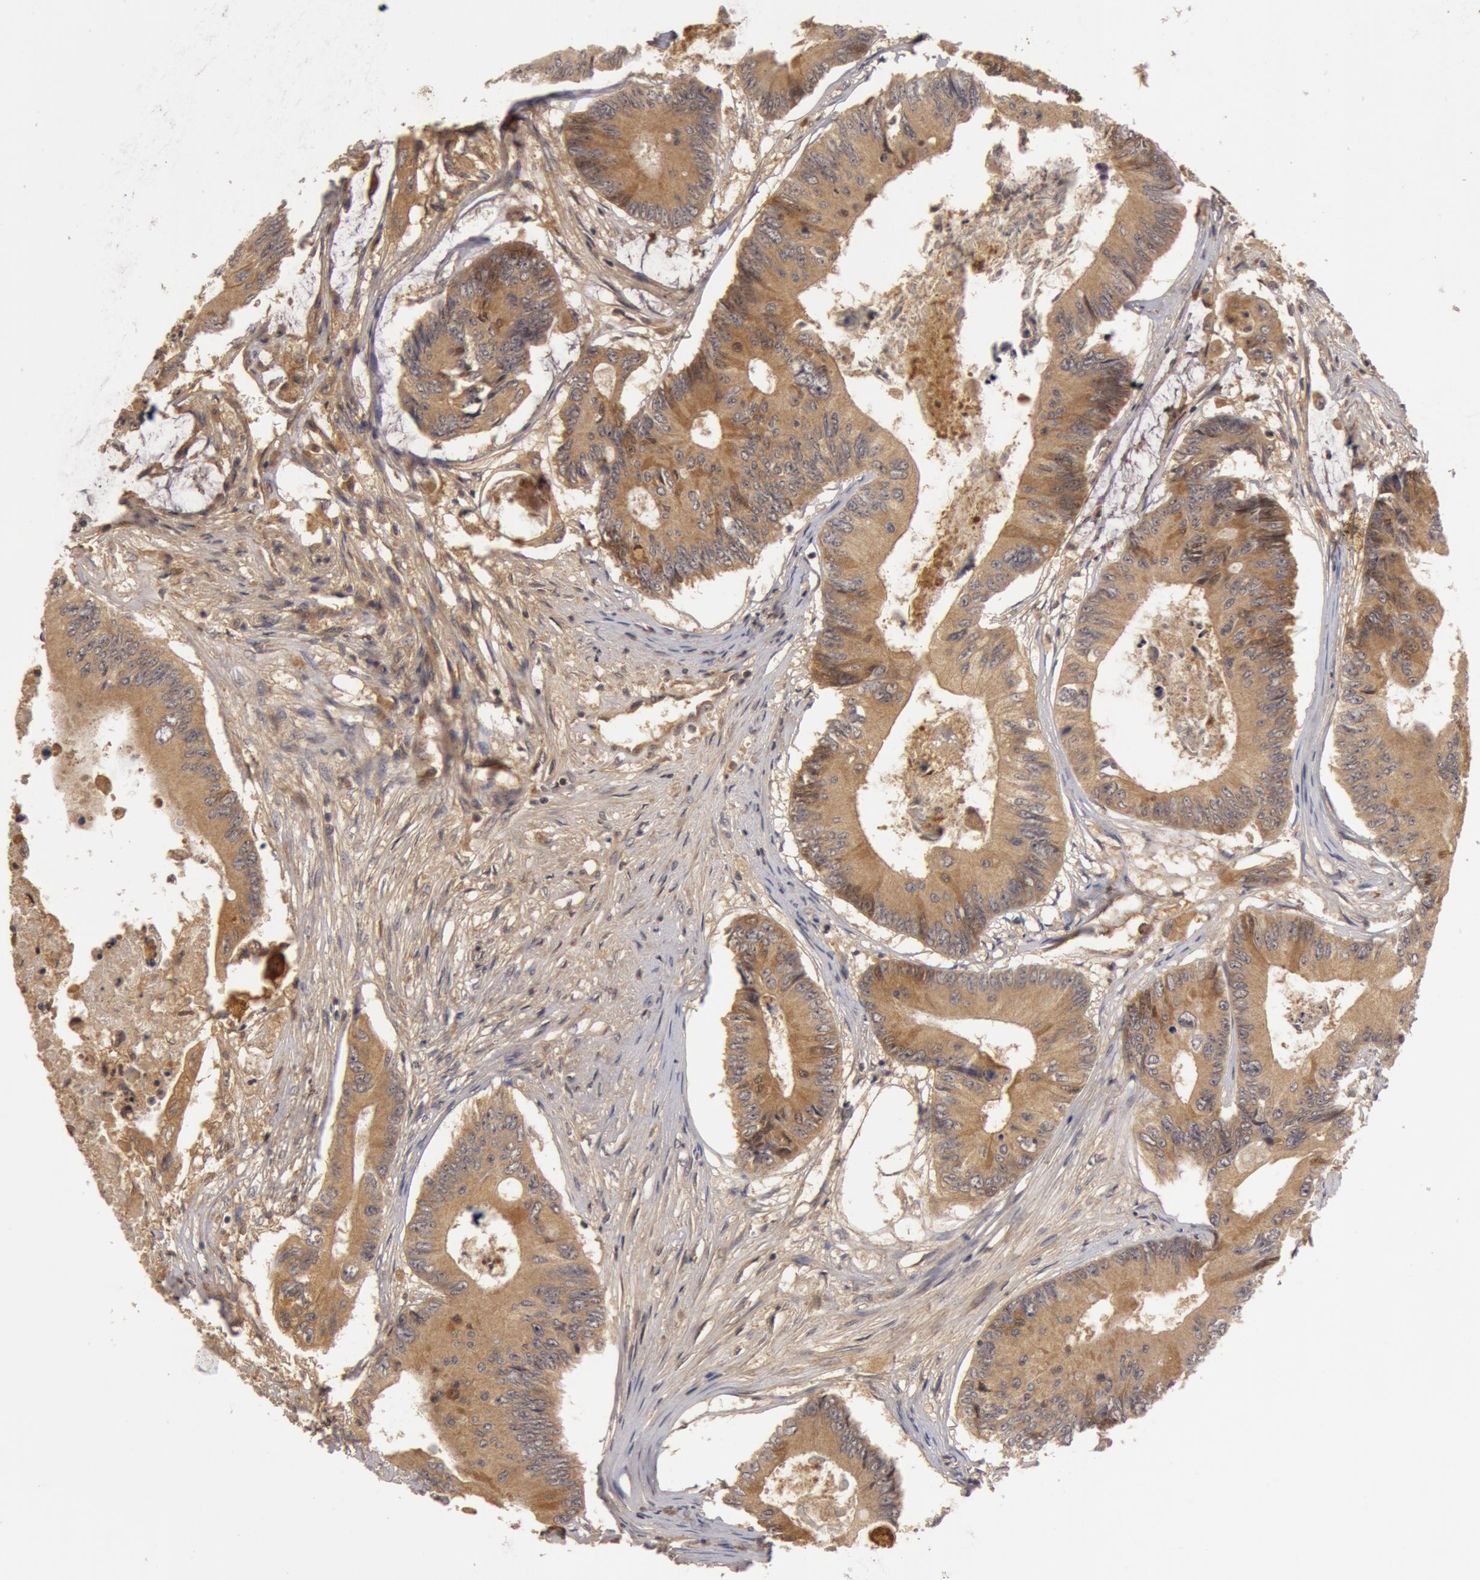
{"staining": {"intensity": "moderate", "quantity": ">75%", "location": "cytoplasmic/membranous"}, "tissue": "colorectal cancer", "cell_type": "Tumor cells", "image_type": "cancer", "snomed": [{"axis": "morphology", "description": "Adenocarcinoma, NOS"}, {"axis": "topography", "description": "Colon"}], "caption": "IHC image of neoplastic tissue: human colorectal cancer stained using immunohistochemistry demonstrates medium levels of moderate protein expression localized specifically in the cytoplasmic/membranous of tumor cells, appearing as a cytoplasmic/membranous brown color.", "gene": "BCHE", "patient": {"sex": "male", "age": 65}}